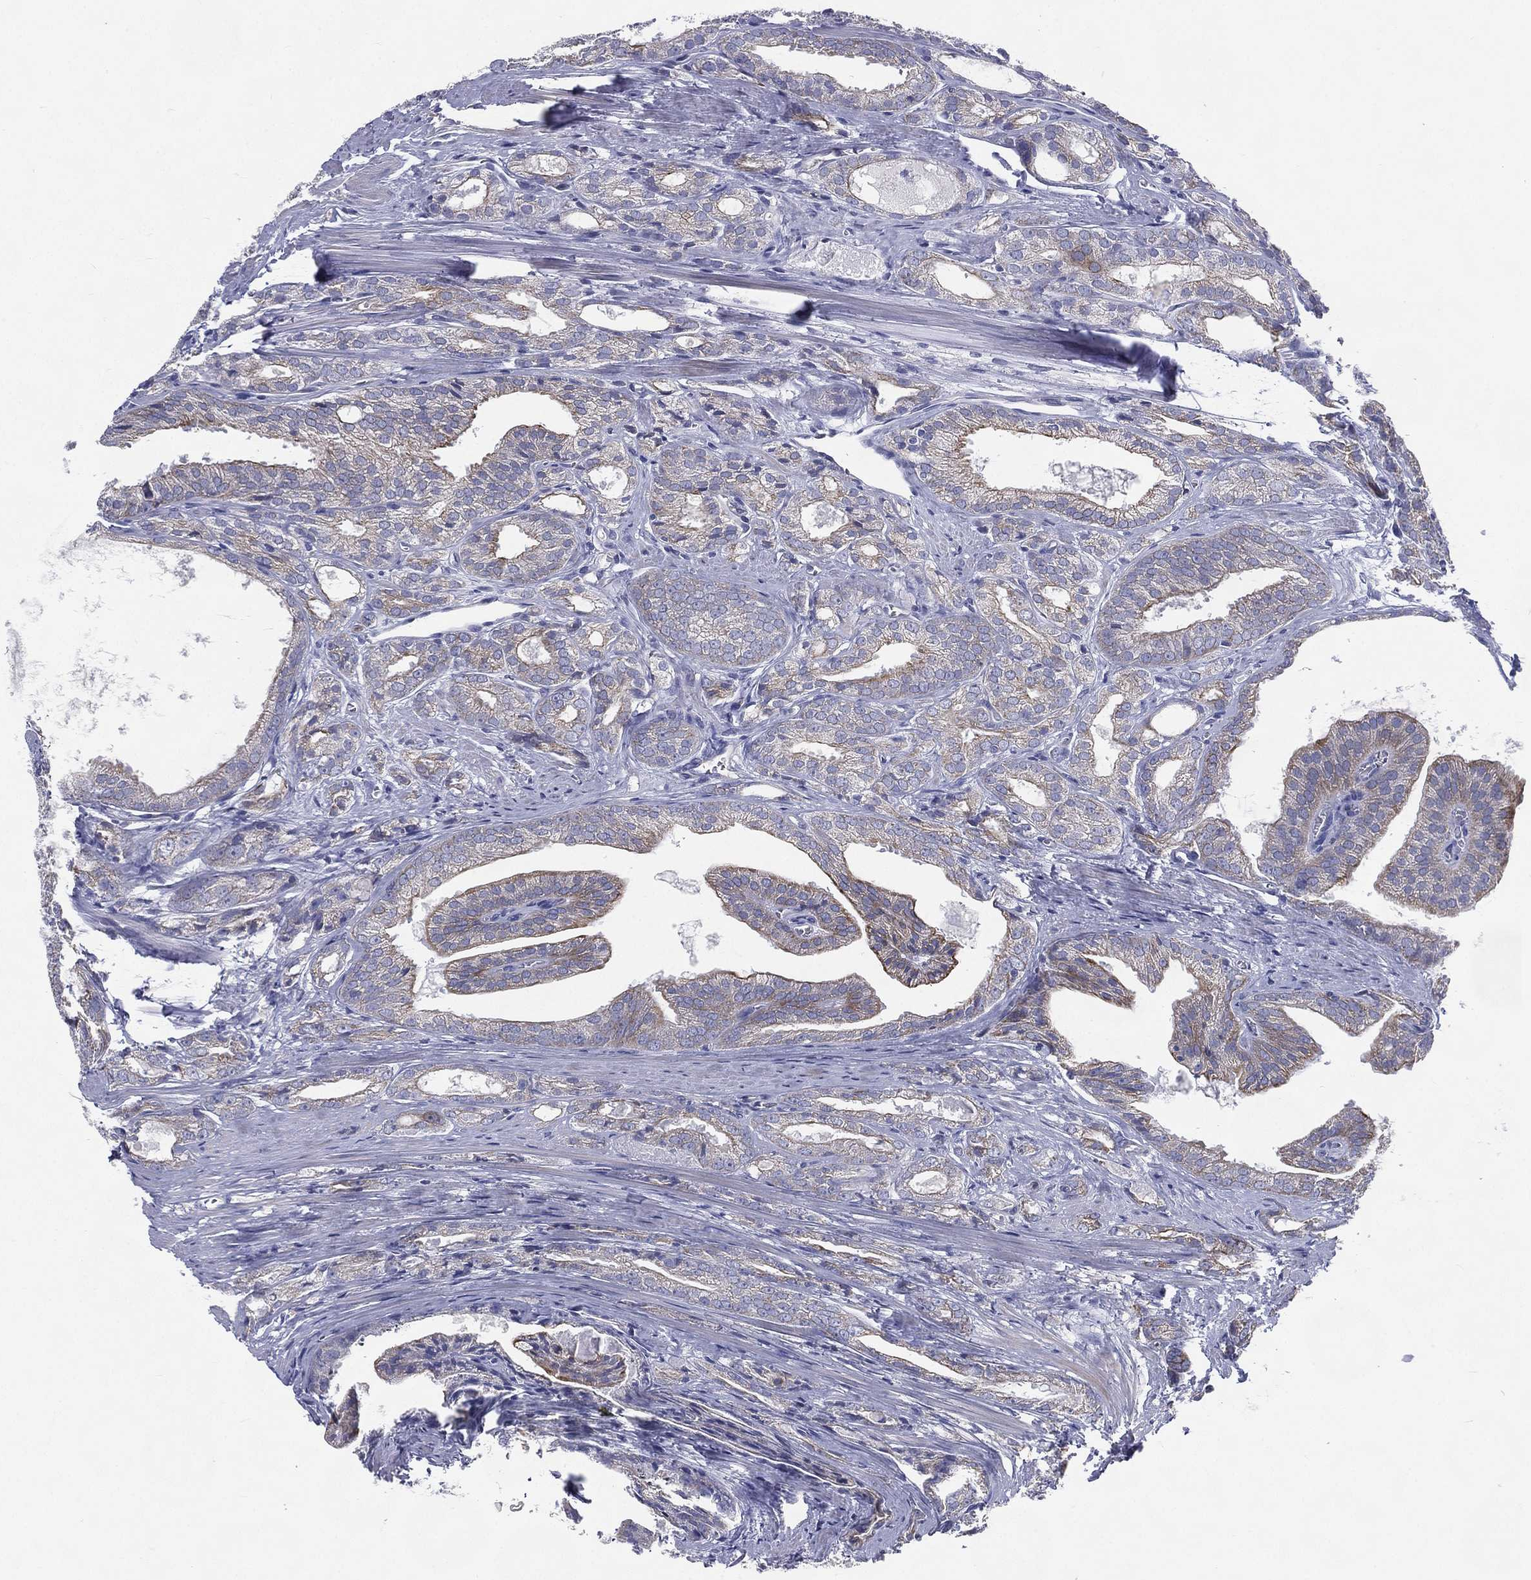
{"staining": {"intensity": "weak", "quantity": "25%-75%", "location": "cytoplasmic/membranous"}, "tissue": "prostate cancer", "cell_type": "Tumor cells", "image_type": "cancer", "snomed": [{"axis": "morphology", "description": "Adenocarcinoma, NOS"}, {"axis": "morphology", "description": "Adenocarcinoma, High grade"}, {"axis": "topography", "description": "Prostate"}], "caption": "A brown stain highlights weak cytoplasmic/membranous expression of a protein in adenocarcinoma (prostate) tumor cells. (DAB IHC, brown staining for protein, blue staining for nuclei).", "gene": "PWWP3A", "patient": {"sex": "male", "age": 70}}